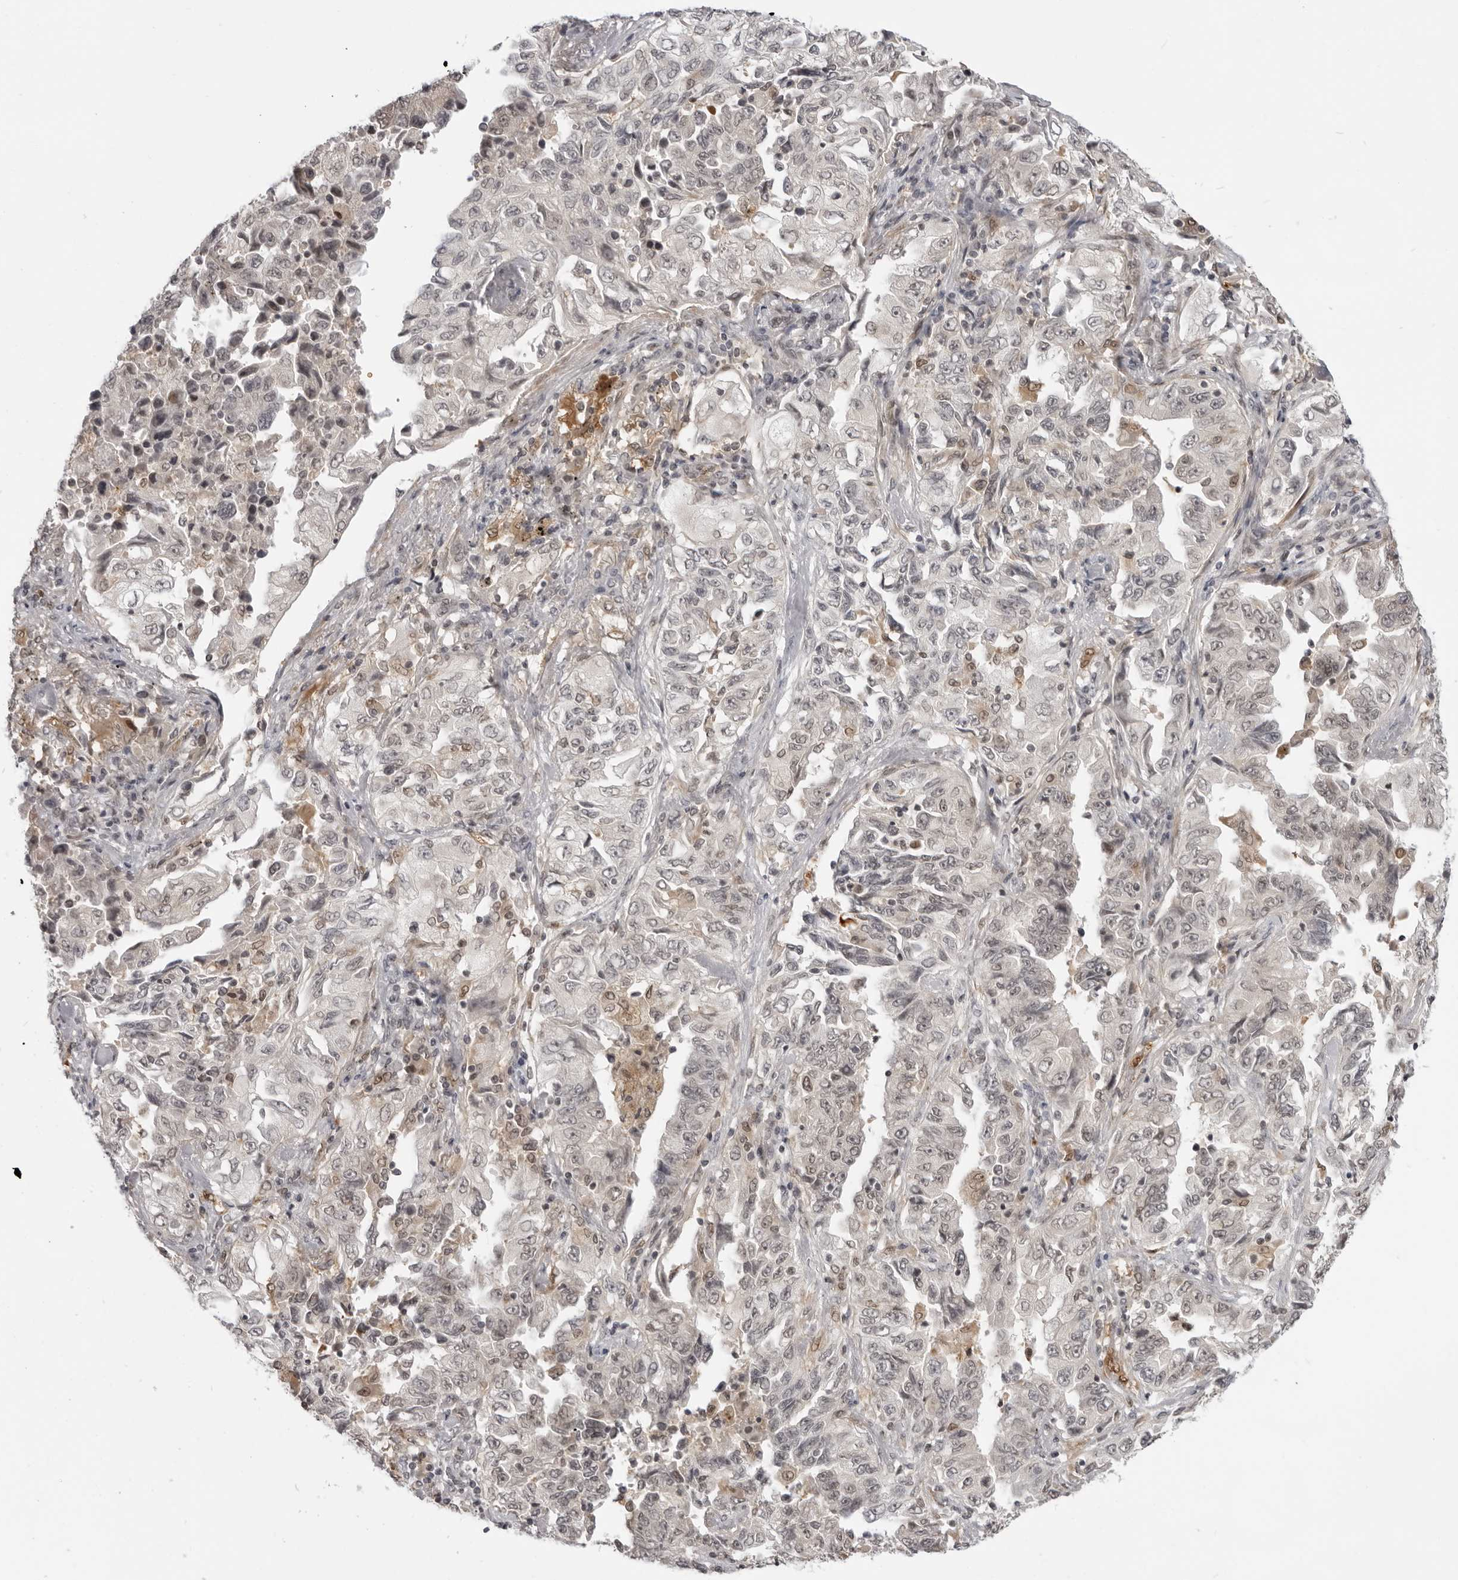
{"staining": {"intensity": "weak", "quantity": "25%-75%", "location": "nuclear"}, "tissue": "lung cancer", "cell_type": "Tumor cells", "image_type": "cancer", "snomed": [{"axis": "morphology", "description": "Adenocarcinoma, NOS"}, {"axis": "topography", "description": "Lung"}], "caption": "There is low levels of weak nuclear staining in tumor cells of lung cancer, as demonstrated by immunohistochemical staining (brown color).", "gene": "SRGAP2", "patient": {"sex": "female", "age": 51}}